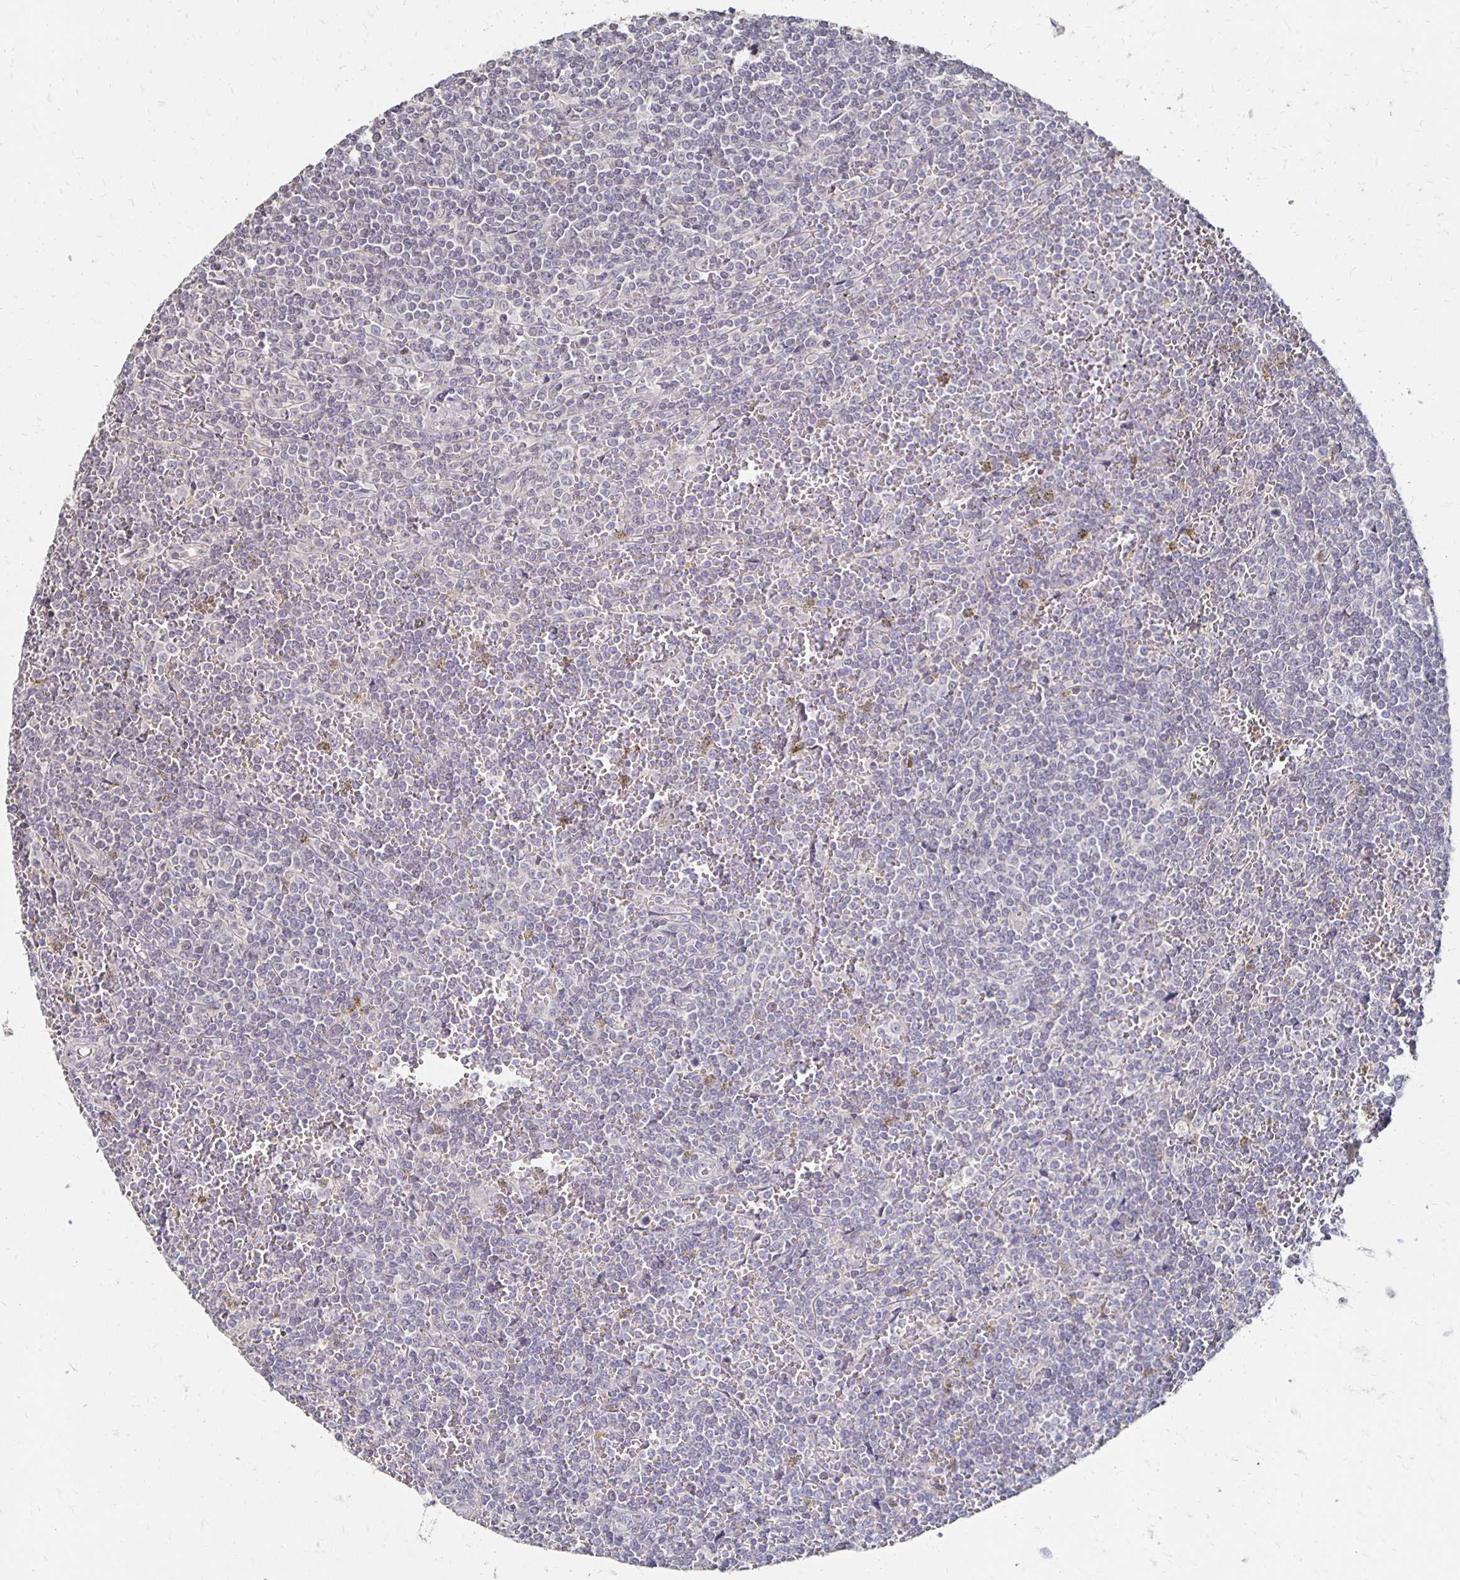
{"staining": {"intensity": "negative", "quantity": "none", "location": "none"}, "tissue": "lymphoma", "cell_type": "Tumor cells", "image_type": "cancer", "snomed": [{"axis": "morphology", "description": "Malignant lymphoma, non-Hodgkin's type, Low grade"}, {"axis": "topography", "description": "Spleen"}], "caption": "Human malignant lymphoma, non-Hodgkin's type (low-grade) stained for a protein using immunohistochemistry (IHC) exhibits no positivity in tumor cells.", "gene": "ZNF727", "patient": {"sex": "female", "age": 19}}